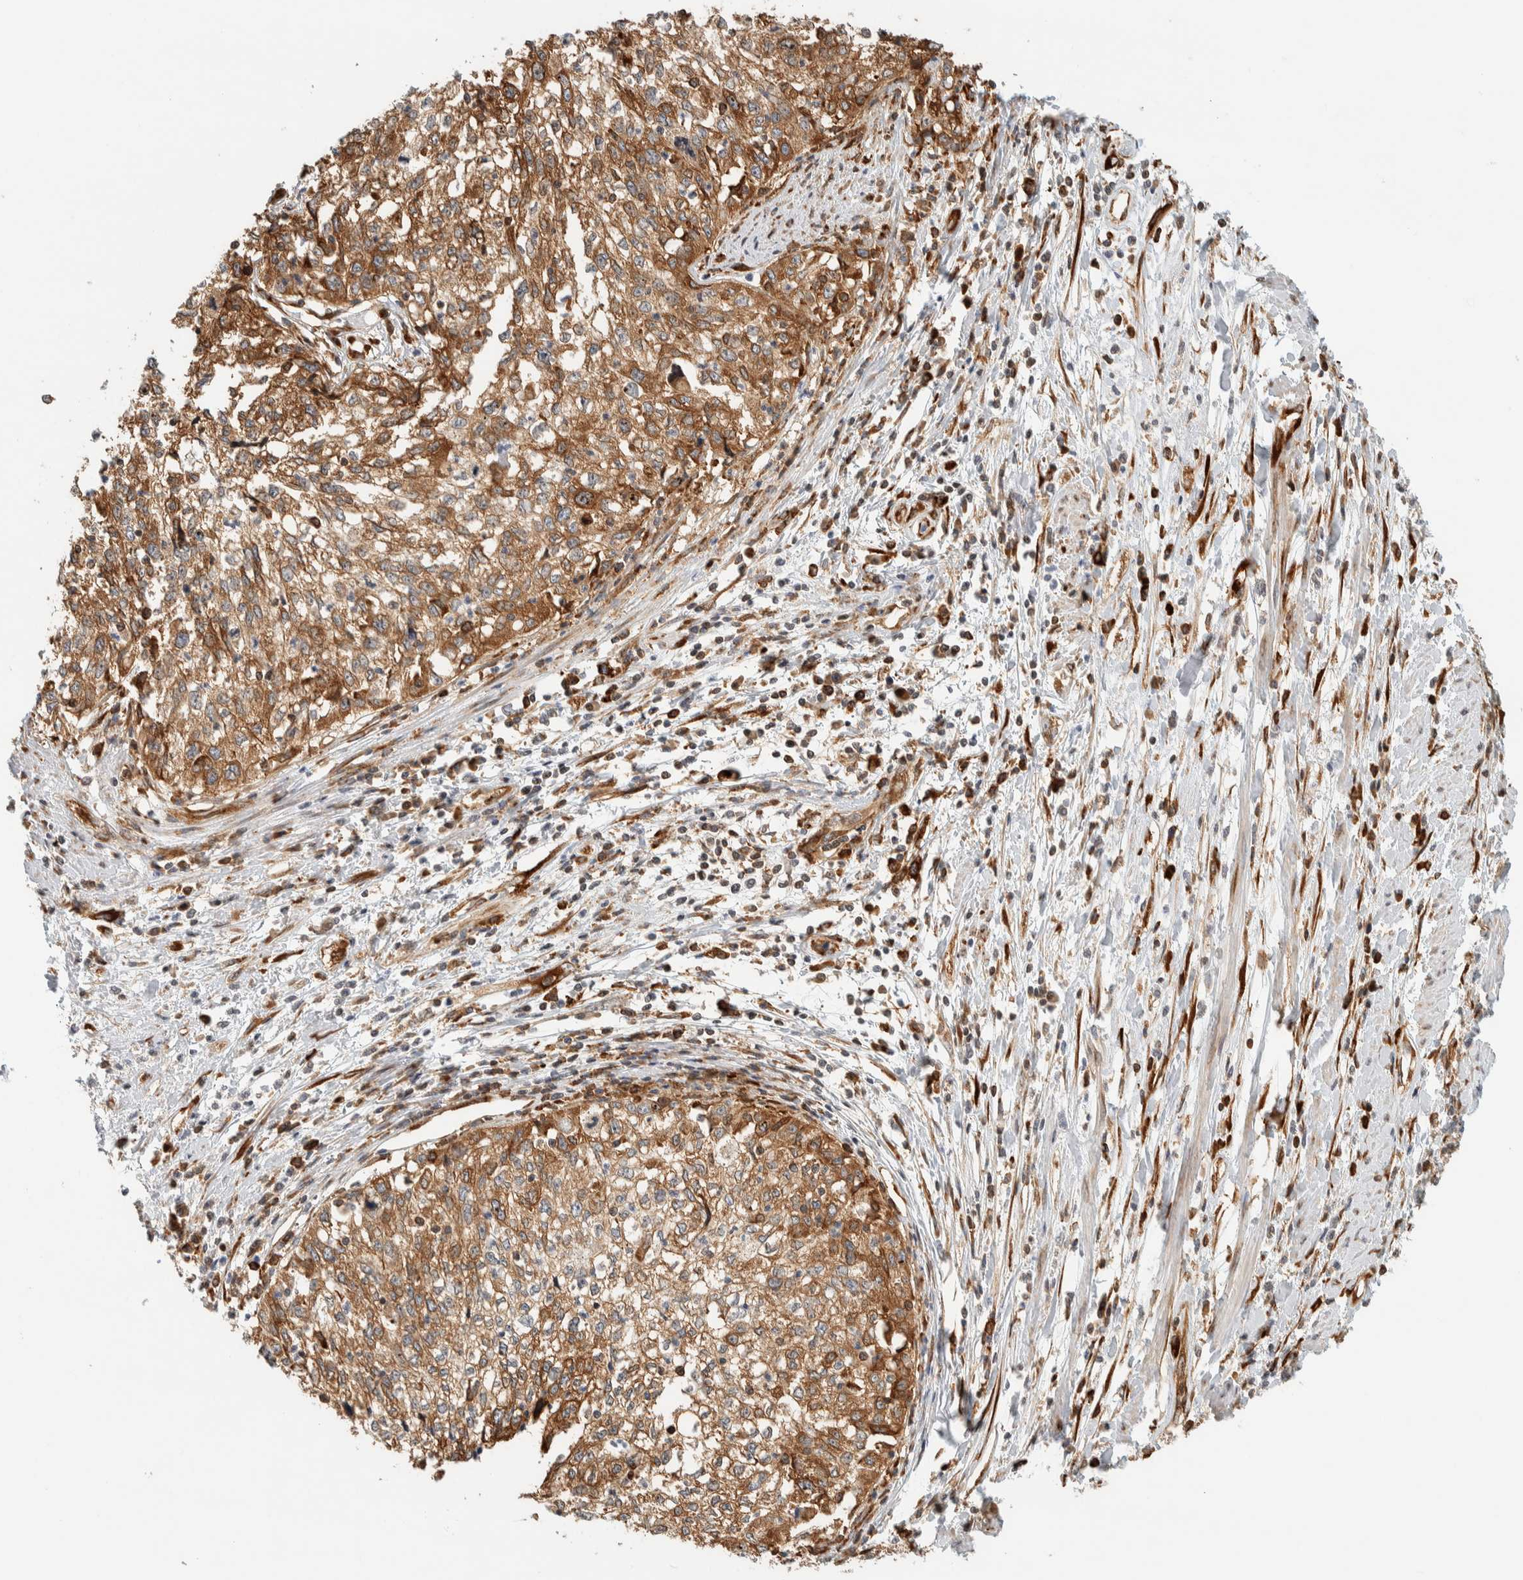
{"staining": {"intensity": "strong", "quantity": ">75%", "location": "cytoplasmic/membranous"}, "tissue": "cervical cancer", "cell_type": "Tumor cells", "image_type": "cancer", "snomed": [{"axis": "morphology", "description": "Squamous cell carcinoma, NOS"}, {"axis": "topography", "description": "Cervix"}], "caption": "Cervical squamous cell carcinoma stained for a protein (brown) demonstrates strong cytoplasmic/membranous positive expression in about >75% of tumor cells.", "gene": "LLGL2", "patient": {"sex": "female", "age": 57}}